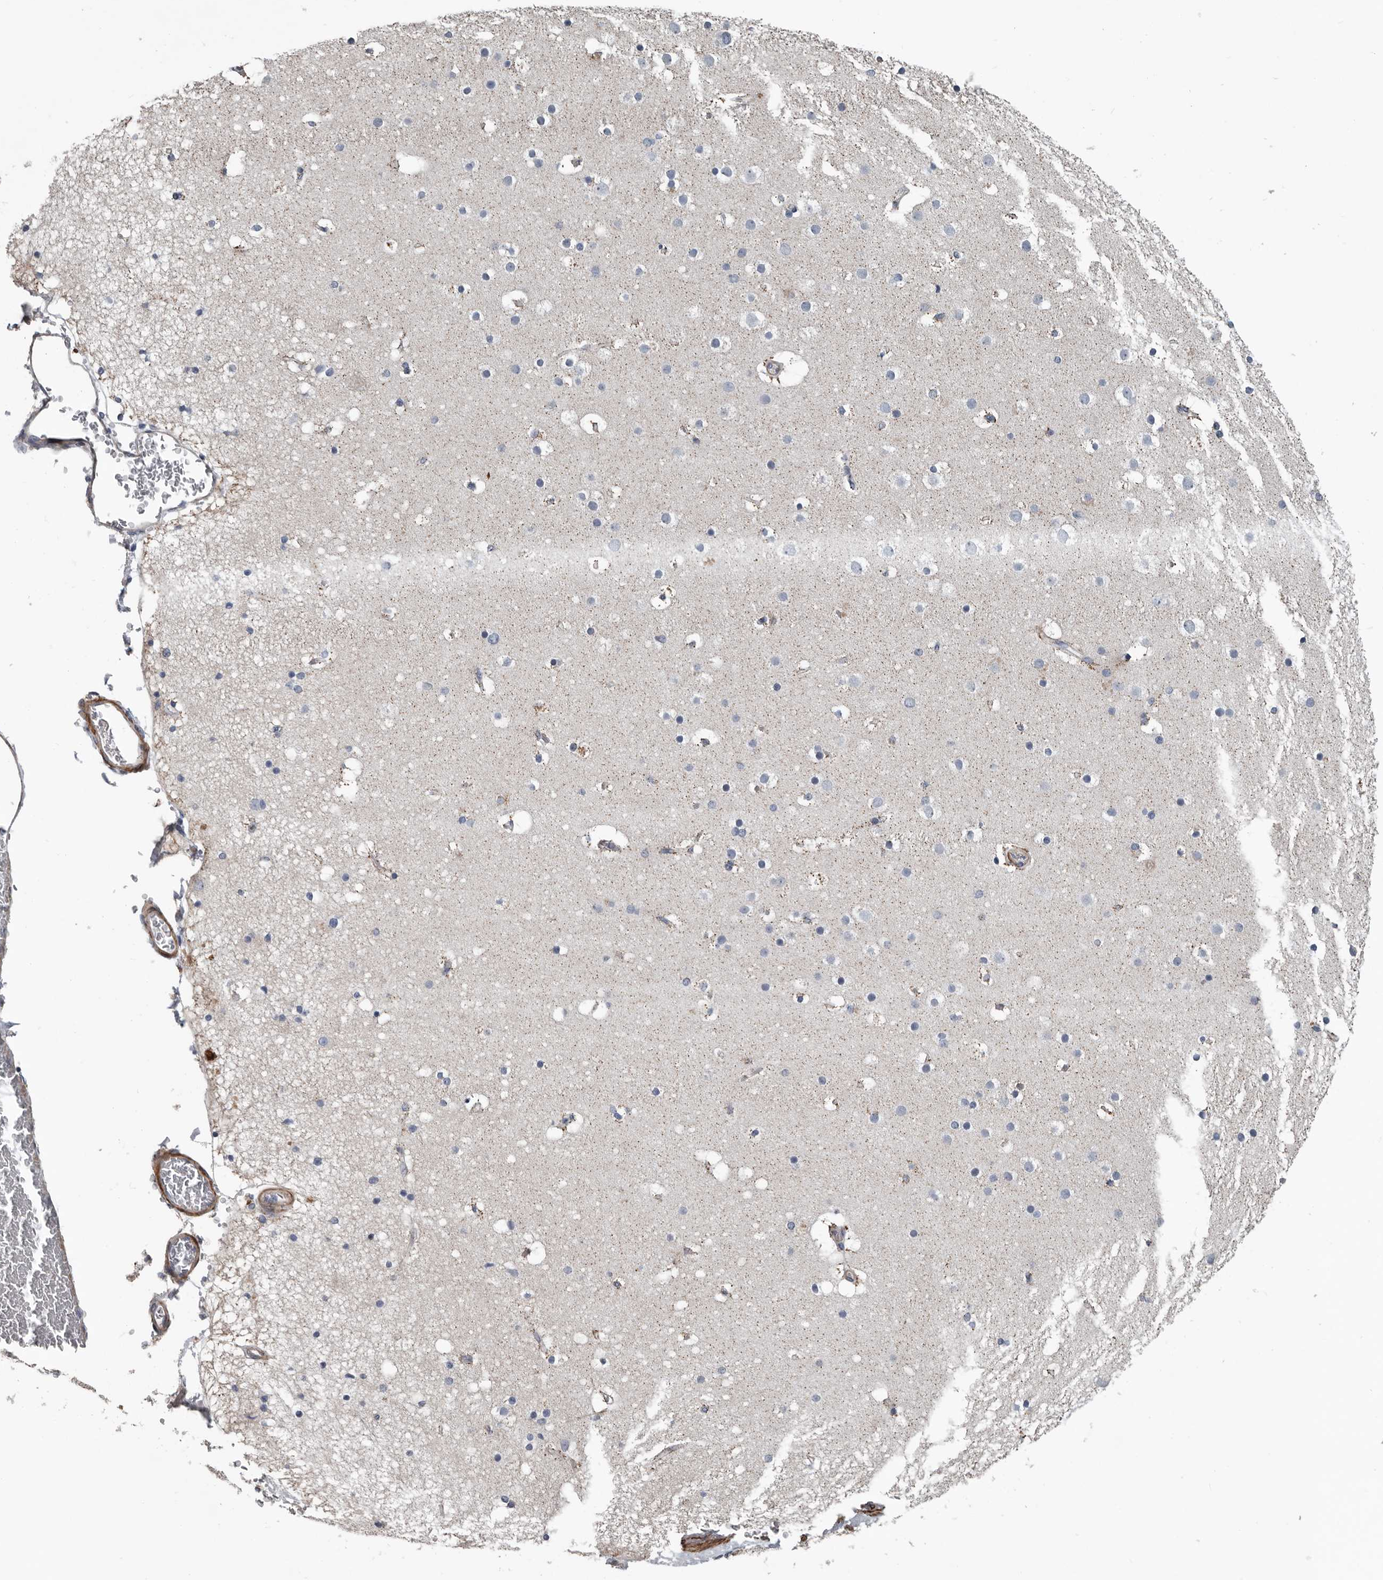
{"staining": {"intensity": "negative", "quantity": "none", "location": "none"}, "tissue": "cerebral cortex", "cell_type": "Endothelial cells", "image_type": "normal", "snomed": [{"axis": "morphology", "description": "Normal tissue, NOS"}, {"axis": "topography", "description": "Cerebral cortex"}], "caption": "A high-resolution histopathology image shows immunohistochemistry staining of benign cerebral cortex, which displays no significant positivity in endothelial cells. The staining is performed using DAB (3,3'-diaminobenzidine) brown chromogen with nuclei counter-stained in using hematoxylin.", "gene": "DPY19L4", "patient": {"sex": "male", "age": 57}}